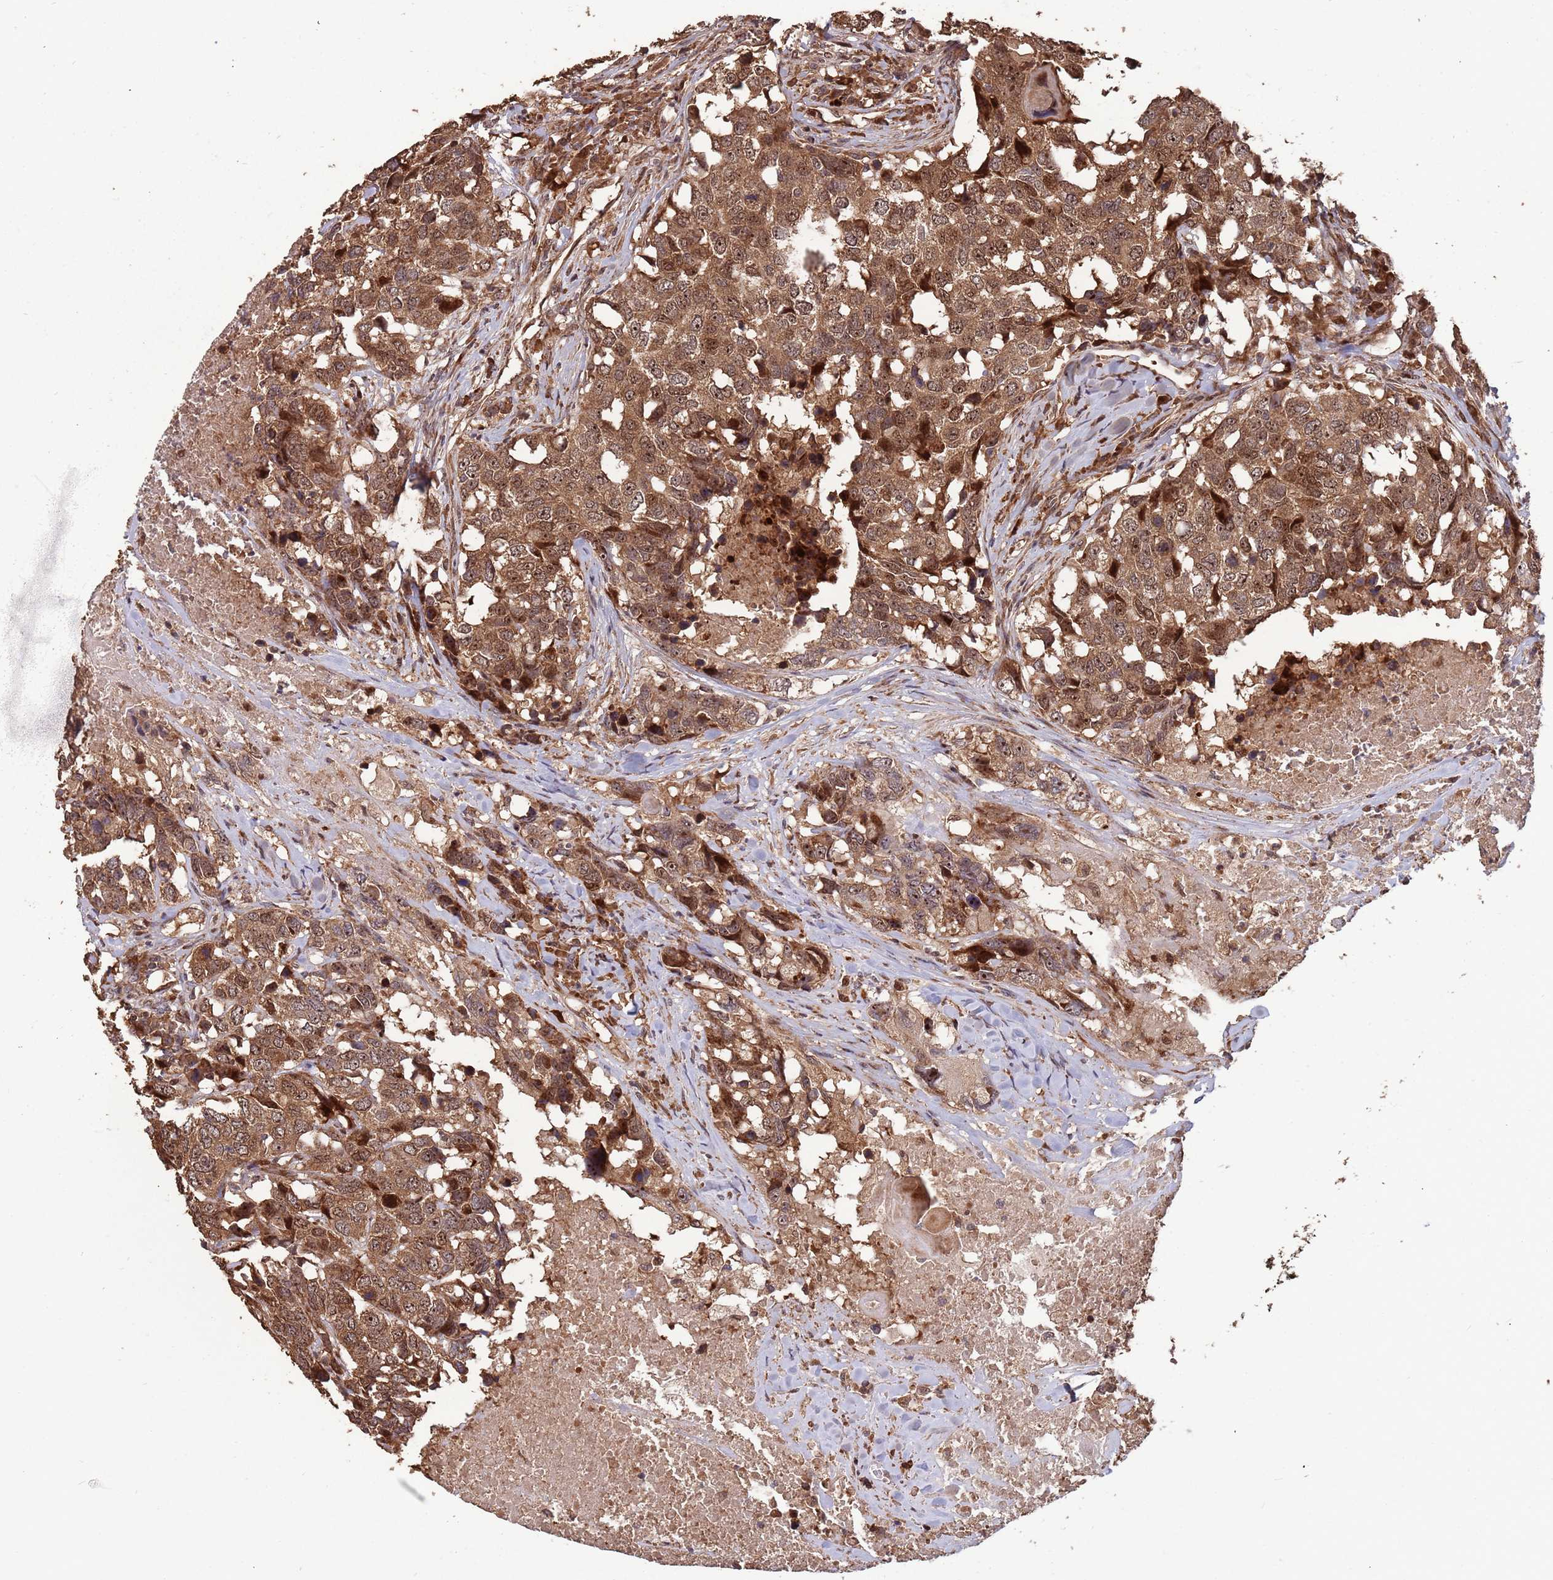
{"staining": {"intensity": "moderate", "quantity": ">75%", "location": "cytoplasmic/membranous,nuclear"}, "tissue": "head and neck cancer", "cell_type": "Tumor cells", "image_type": "cancer", "snomed": [{"axis": "morphology", "description": "Squamous cell carcinoma, NOS"}, {"axis": "topography", "description": "Head-Neck"}], "caption": "Immunohistochemical staining of head and neck squamous cell carcinoma demonstrates medium levels of moderate cytoplasmic/membranous and nuclear protein positivity in about >75% of tumor cells.", "gene": "ZNF428", "patient": {"sex": "male", "age": 66}}